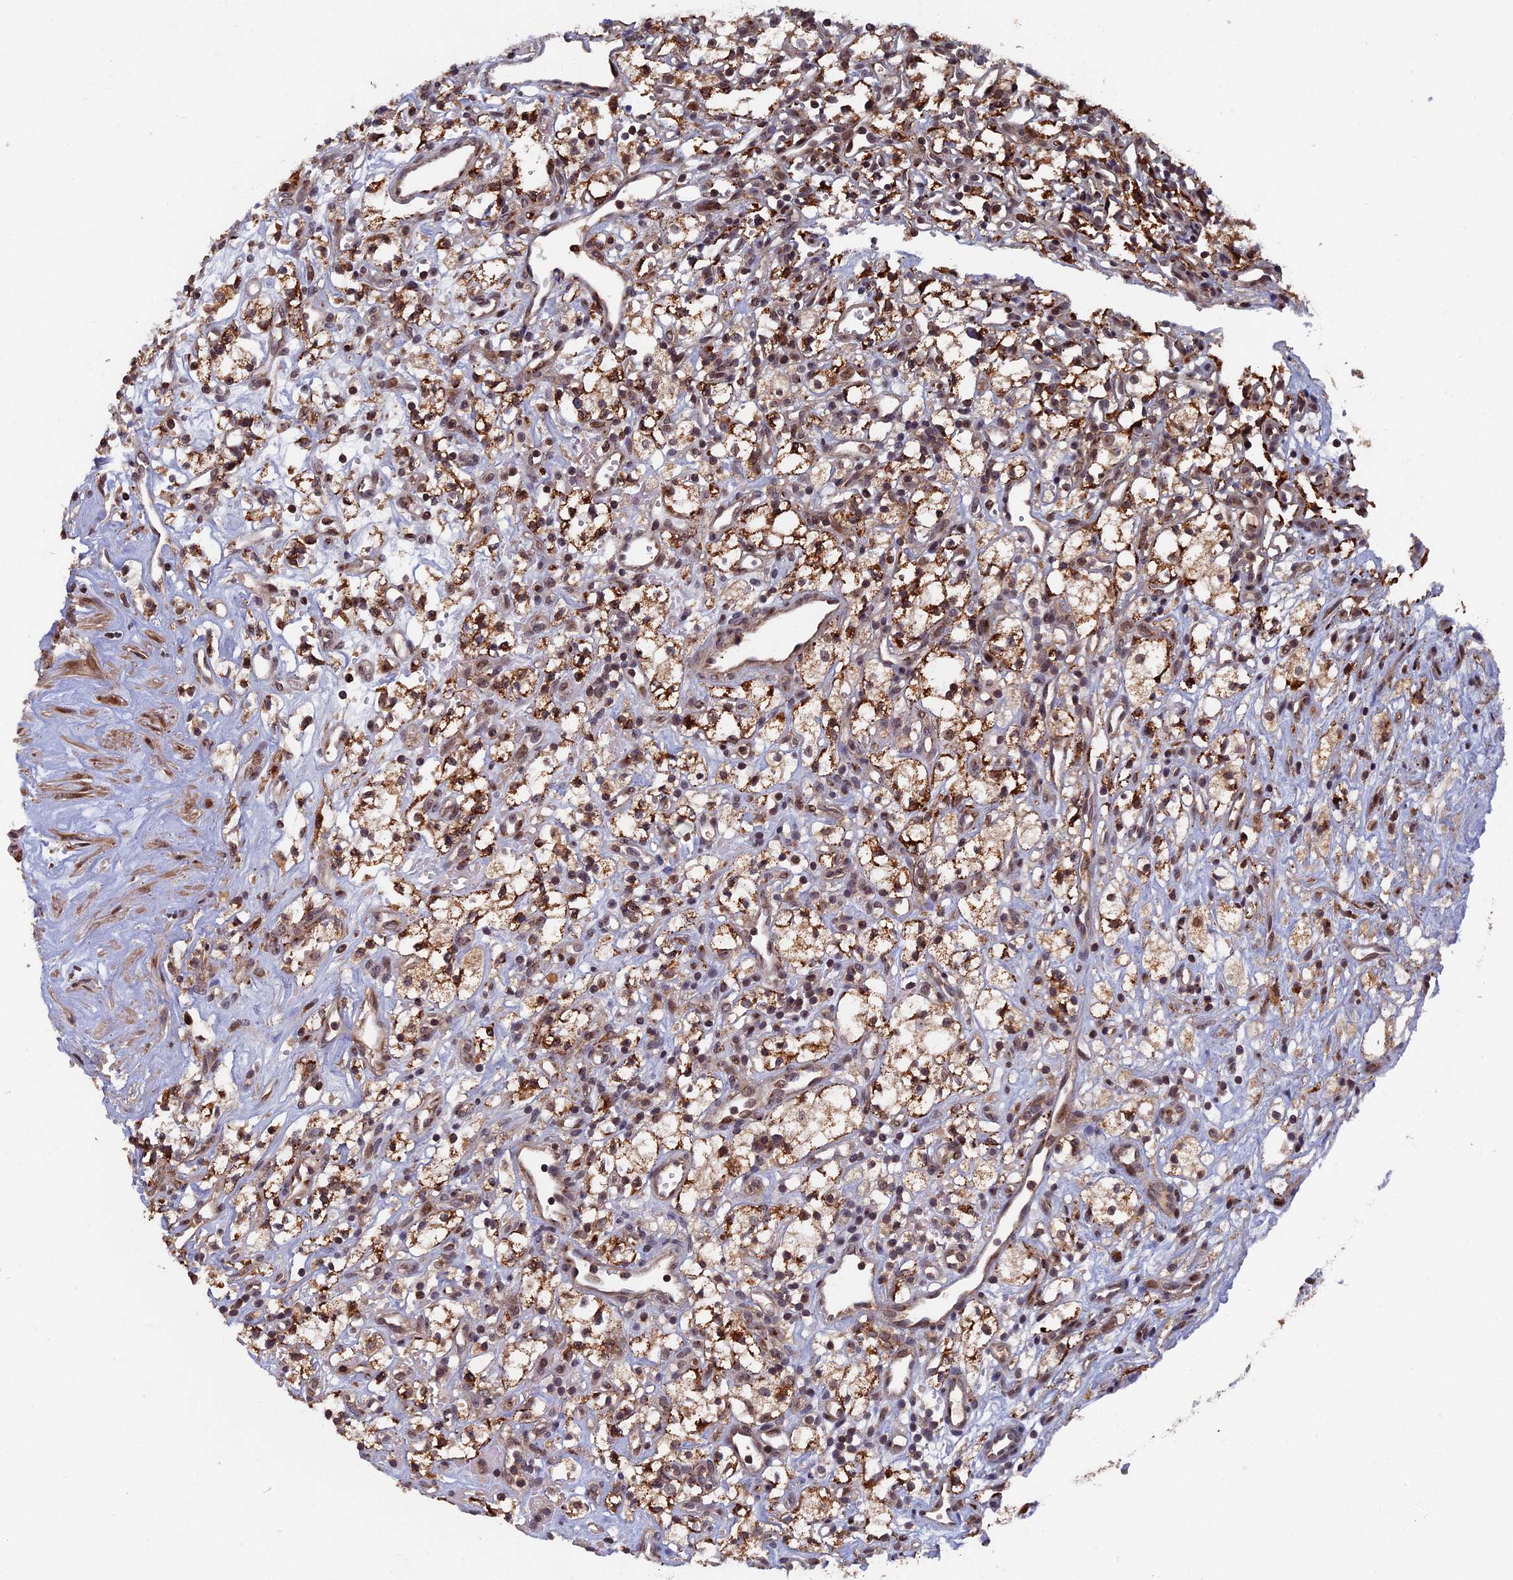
{"staining": {"intensity": "moderate", "quantity": ">75%", "location": "cytoplasmic/membranous"}, "tissue": "renal cancer", "cell_type": "Tumor cells", "image_type": "cancer", "snomed": [{"axis": "morphology", "description": "Adenocarcinoma, NOS"}, {"axis": "topography", "description": "Kidney"}], "caption": "Immunohistochemistry of human renal adenocarcinoma exhibits medium levels of moderate cytoplasmic/membranous positivity in approximately >75% of tumor cells. (IHC, brightfield microscopy, high magnification).", "gene": "RASGRF1", "patient": {"sex": "male", "age": 59}}